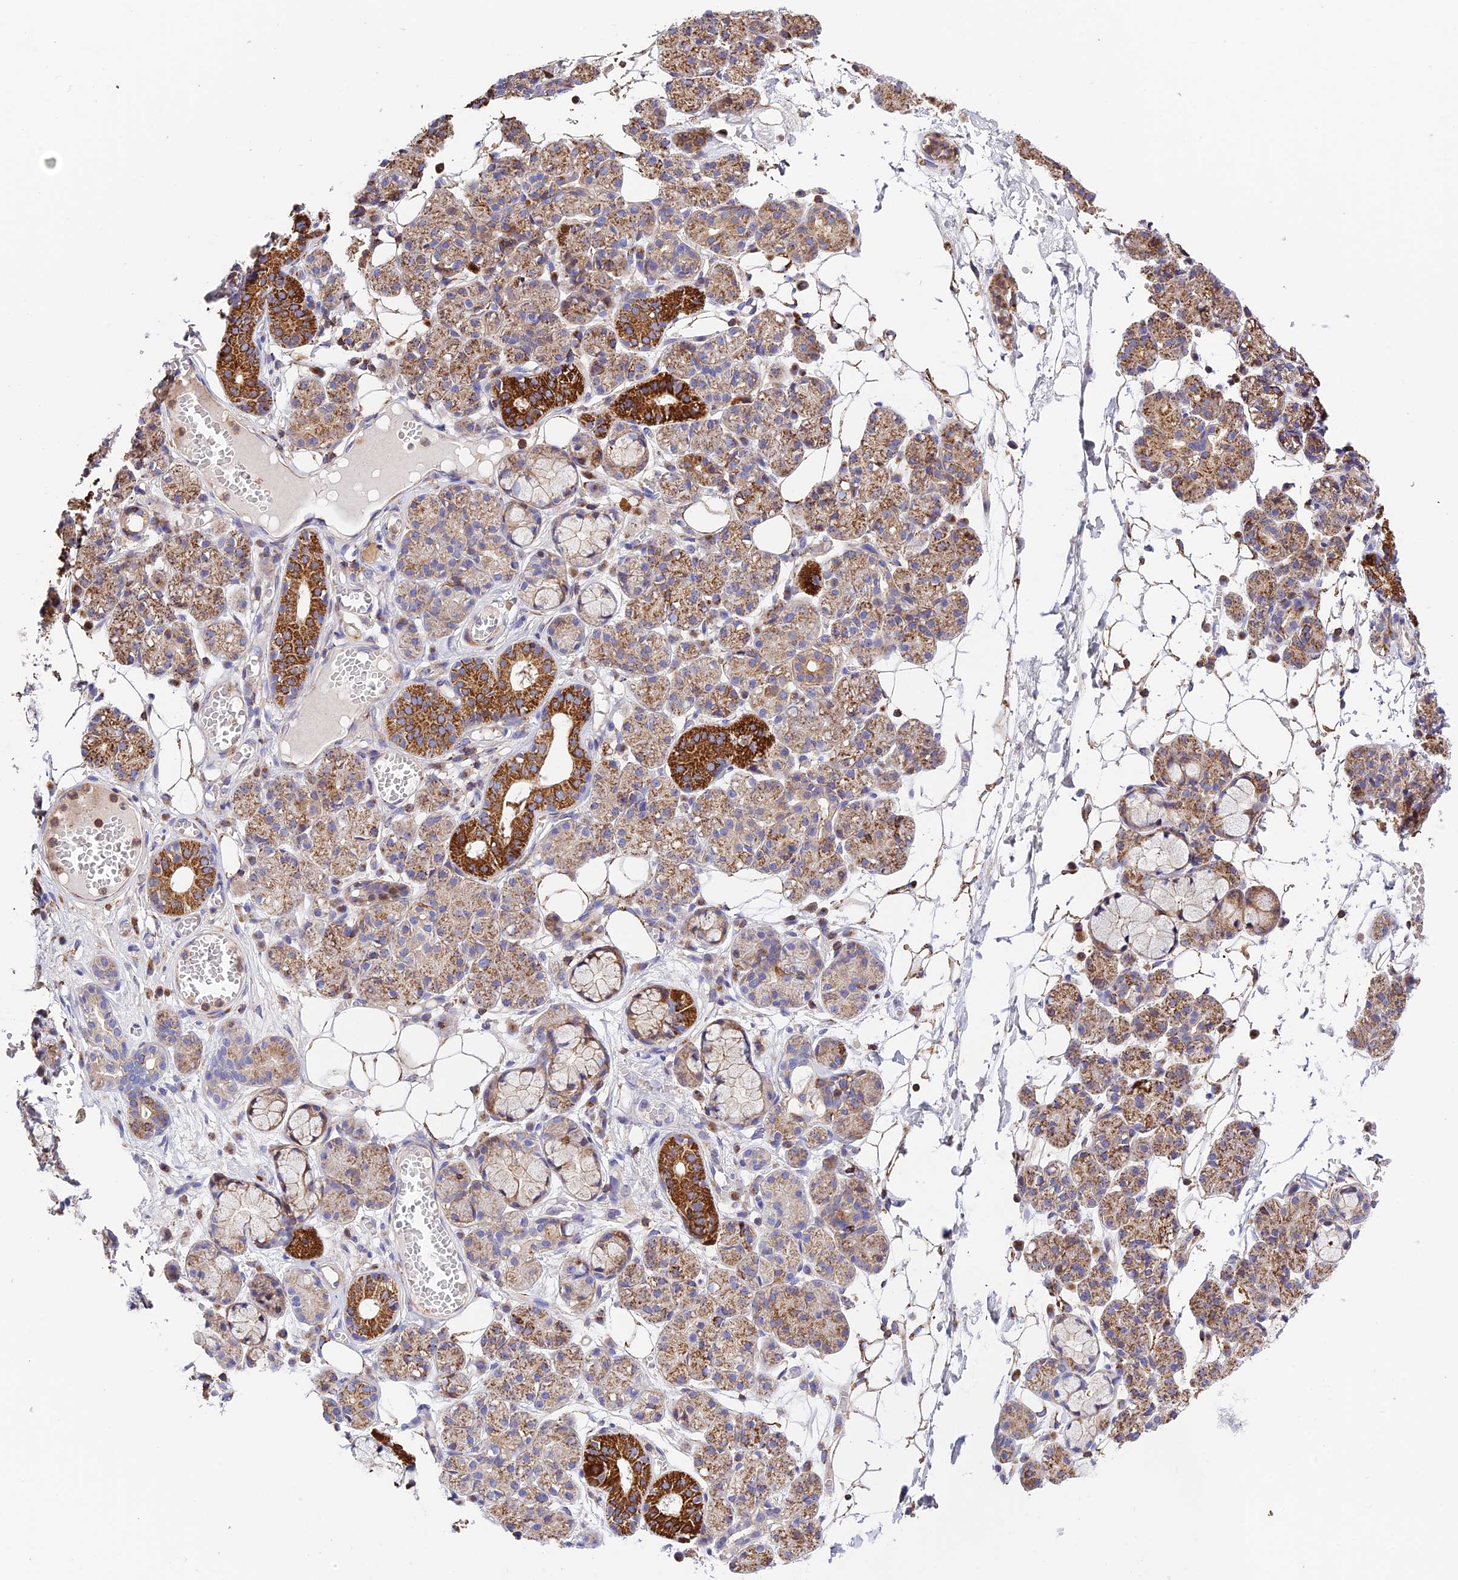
{"staining": {"intensity": "strong", "quantity": "25%-75%", "location": "cytoplasmic/membranous"}, "tissue": "salivary gland", "cell_type": "Glandular cells", "image_type": "normal", "snomed": [{"axis": "morphology", "description": "Normal tissue, NOS"}, {"axis": "topography", "description": "Salivary gland"}], "caption": "Immunohistochemistry staining of unremarkable salivary gland, which demonstrates high levels of strong cytoplasmic/membranous positivity in about 25%-75% of glandular cells indicating strong cytoplasmic/membranous protein positivity. The staining was performed using DAB (brown) for protein detection and nuclei were counterstained in hematoxylin (blue).", "gene": "PRIM1", "patient": {"sex": "male", "age": 63}}